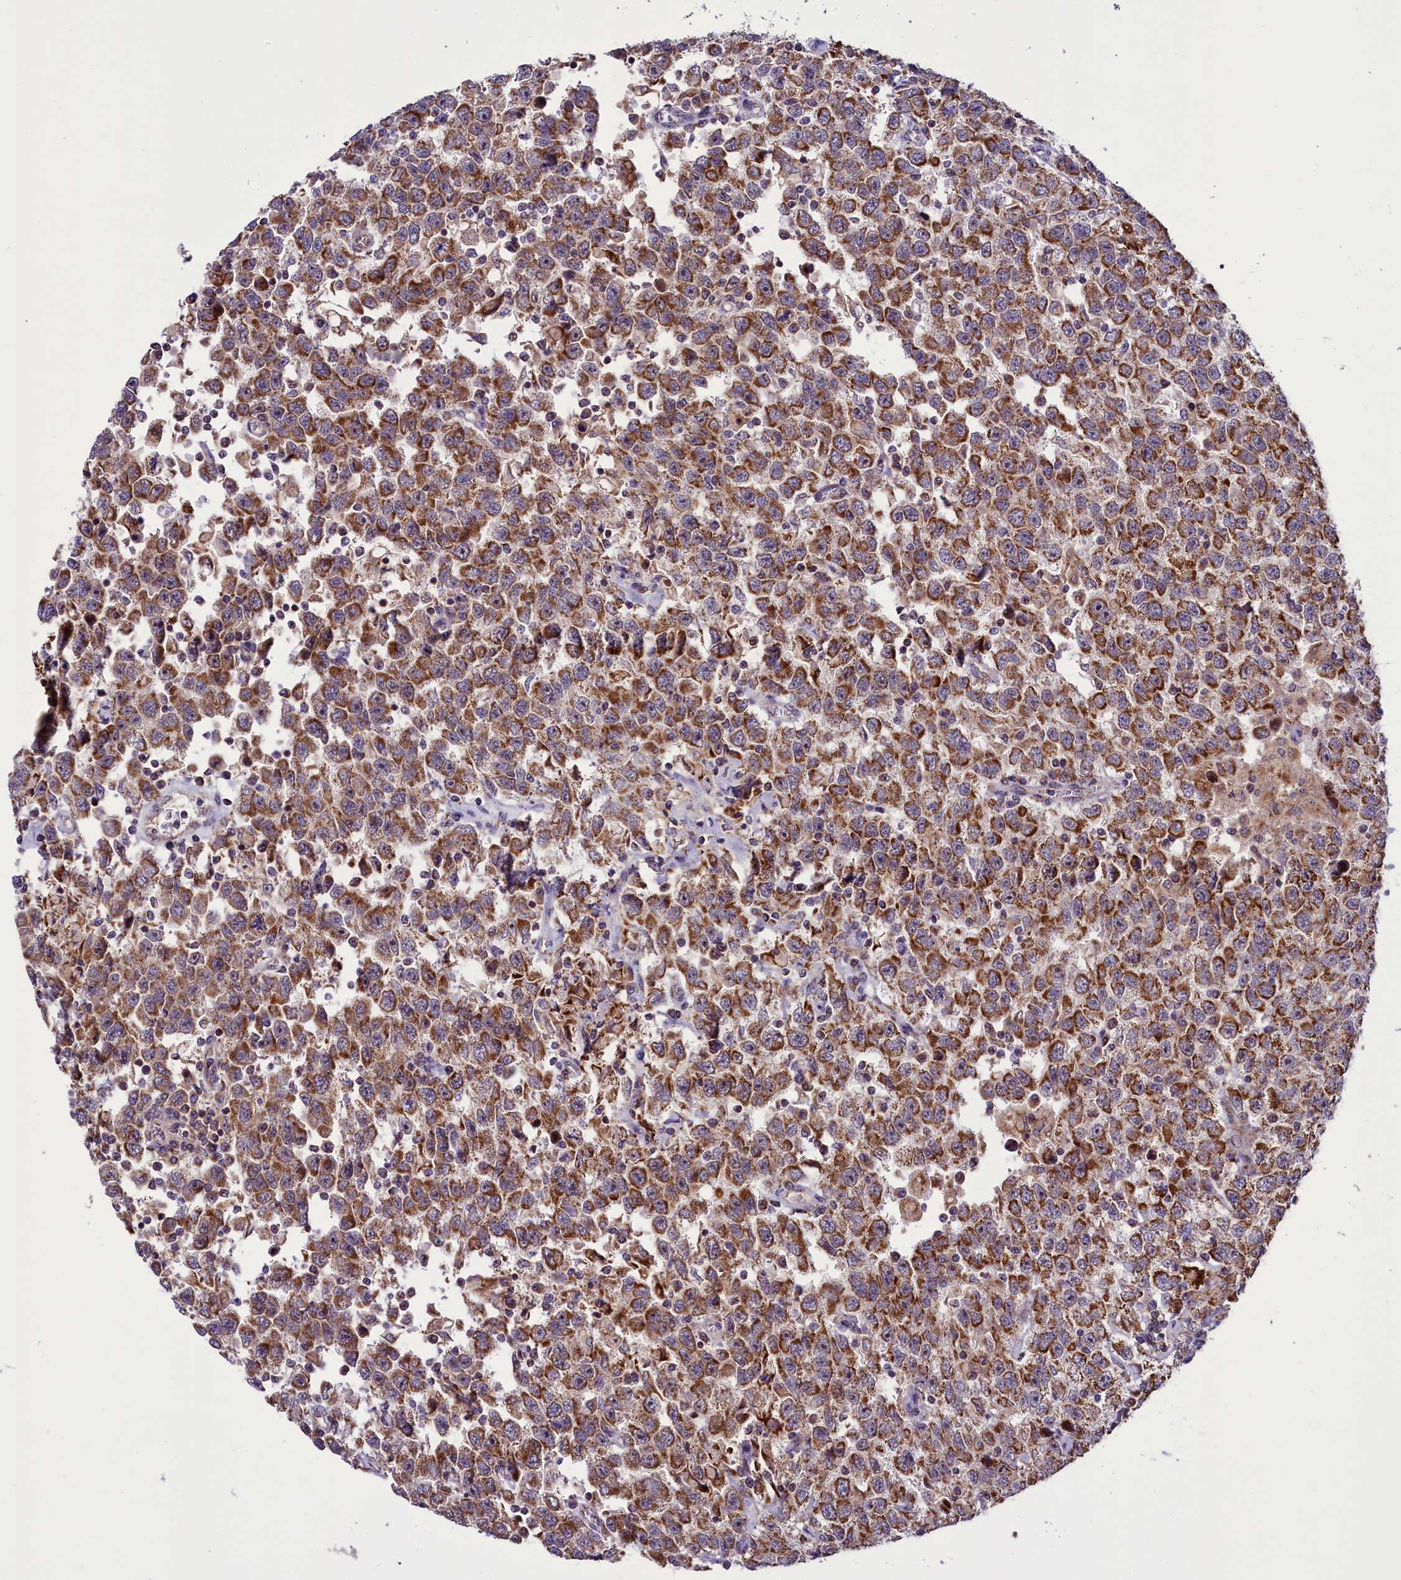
{"staining": {"intensity": "moderate", "quantity": ">75%", "location": "cytoplasmic/membranous"}, "tissue": "testis cancer", "cell_type": "Tumor cells", "image_type": "cancer", "snomed": [{"axis": "morphology", "description": "Seminoma, NOS"}, {"axis": "topography", "description": "Testis"}], "caption": "Human seminoma (testis) stained with a protein marker exhibits moderate staining in tumor cells.", "gene": "GLRX5", "patient": {"sex": "male", "age": 41}}